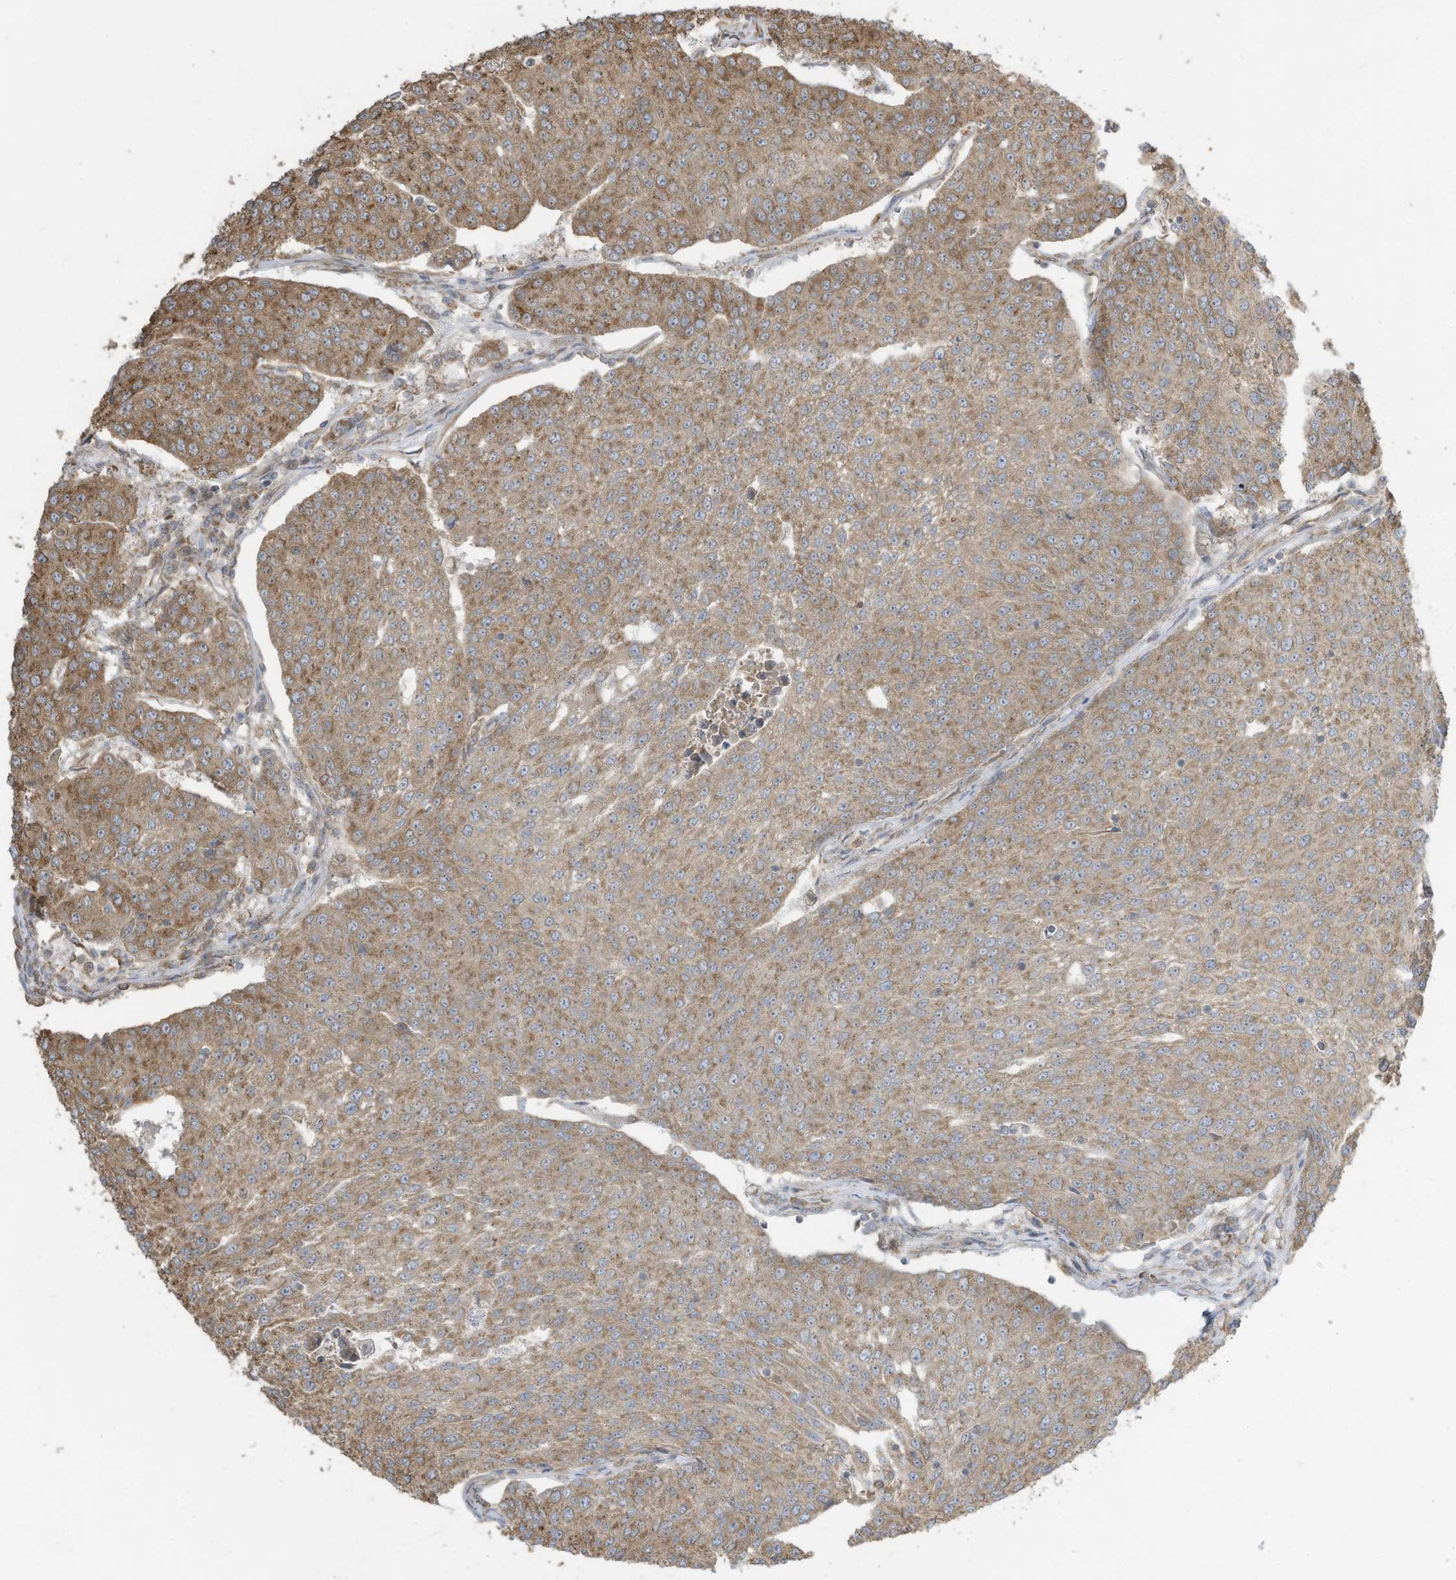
{"staining": {"intensity": "moderate", "quantity": "25%-75%", "location": "cytoplasmic/membranous"}, "tissue": "urothelial cancer", "cell_type": "Tumor cells", "image_type": "cancer", "snomed": [{"axis": "morphology", "description": "Urothelial carcinoma, High grade"}, {"axis": "topography", "description": "Urinary bladder"}], "caption": "Urothelial cancer stained with a protein marker displays moderate staining in tumor cells.", "gene": "CGAS", "patient": {"sex": "female", "age": 85}}